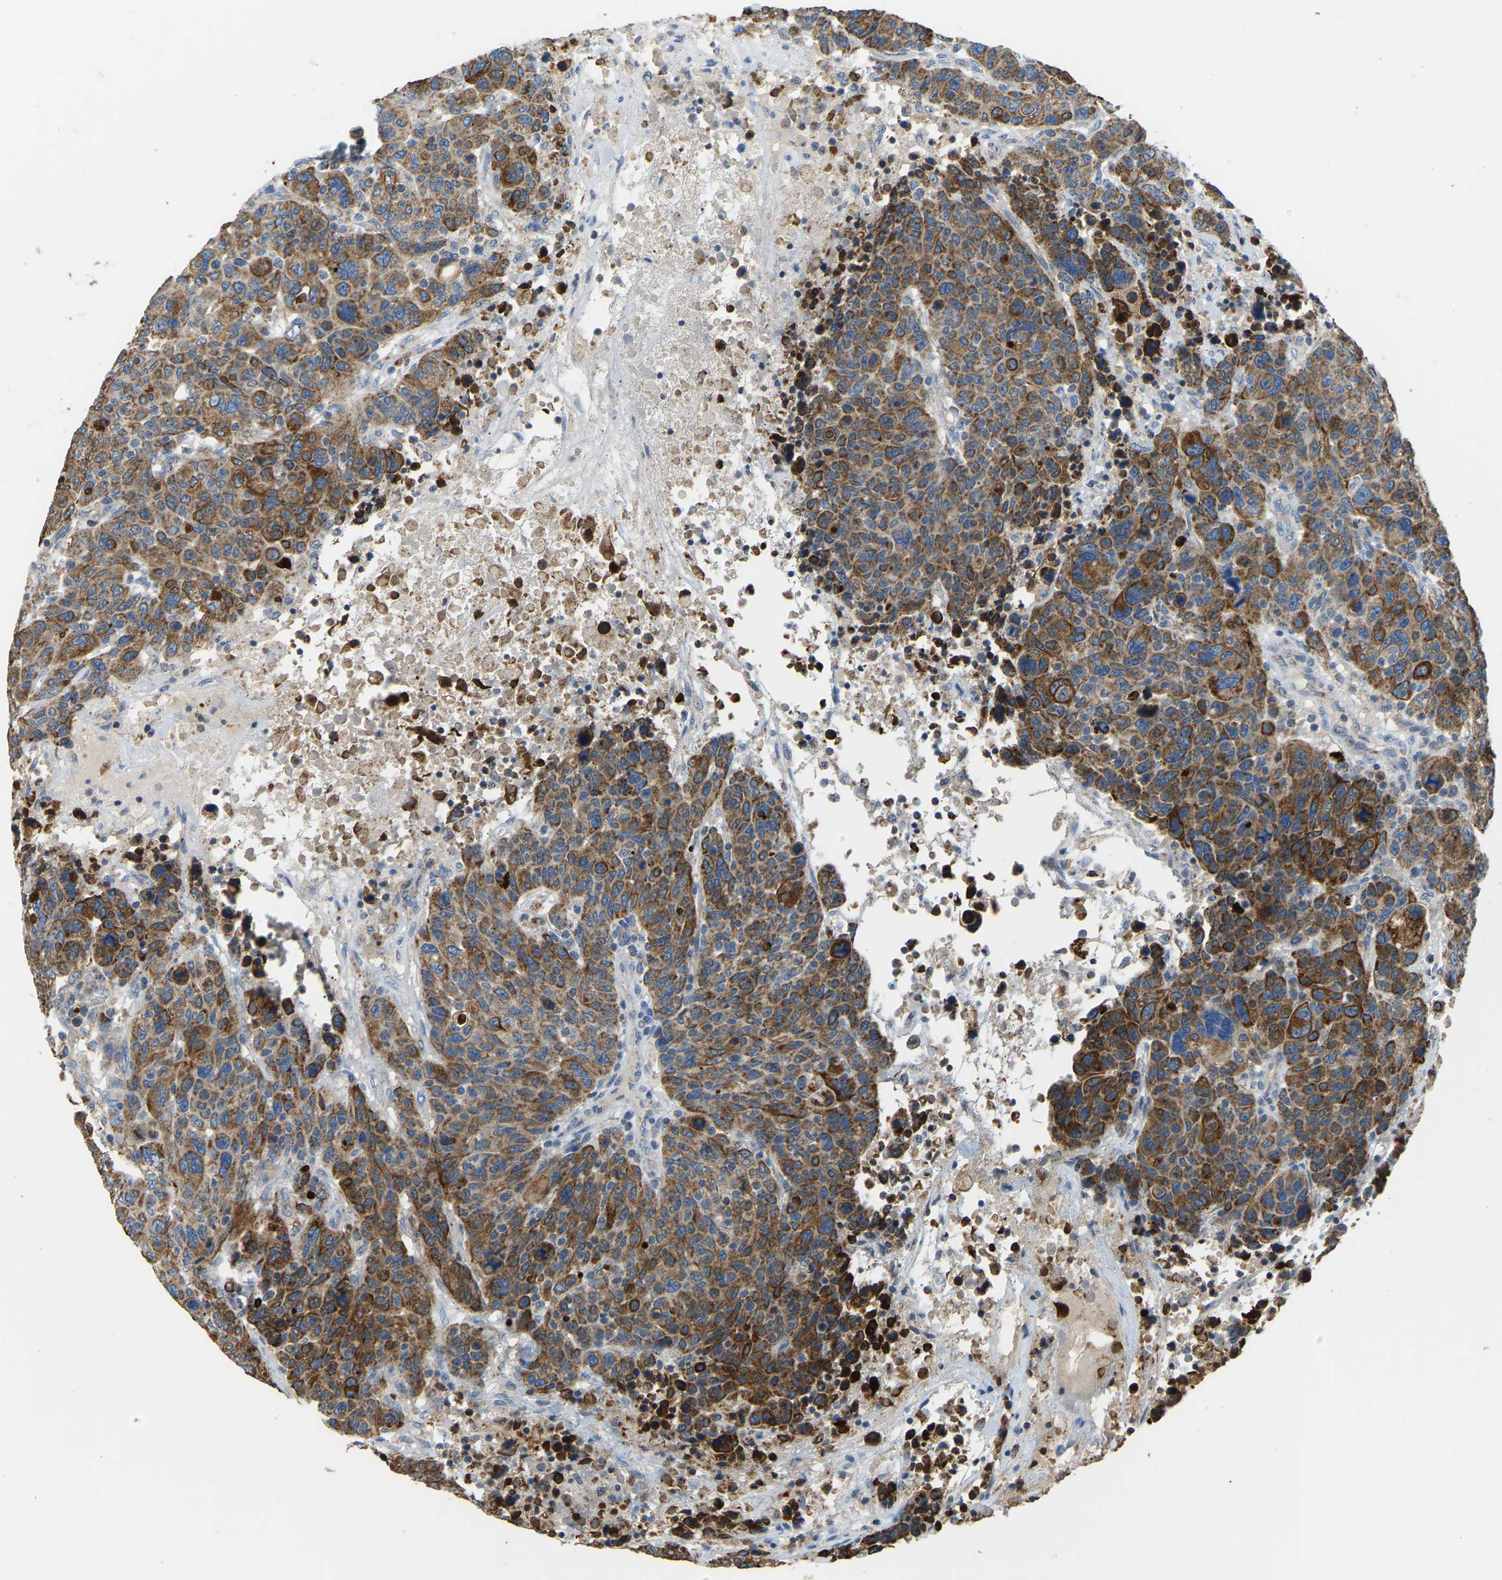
{"staining": {"intensity": "strong", "quantity": ">75%", "location": "cytoplasmic/membranous"}, "tissue": "breast cancer", "cell_type": "Tumor cells", "image_type": "cancer", "snomed": [{"axis": "morphology", "description": "Duct carcinoma"}, {"axis": "topography", "description": "Breast"}], "caption": "The photomicrograph displays a brown stain indicating the presence of a protein in the cytoplasmic/membranous of tumor cells in breast cancer.", "gene": "ZNF200", "patient": {"sex": "female", "age": 37}}